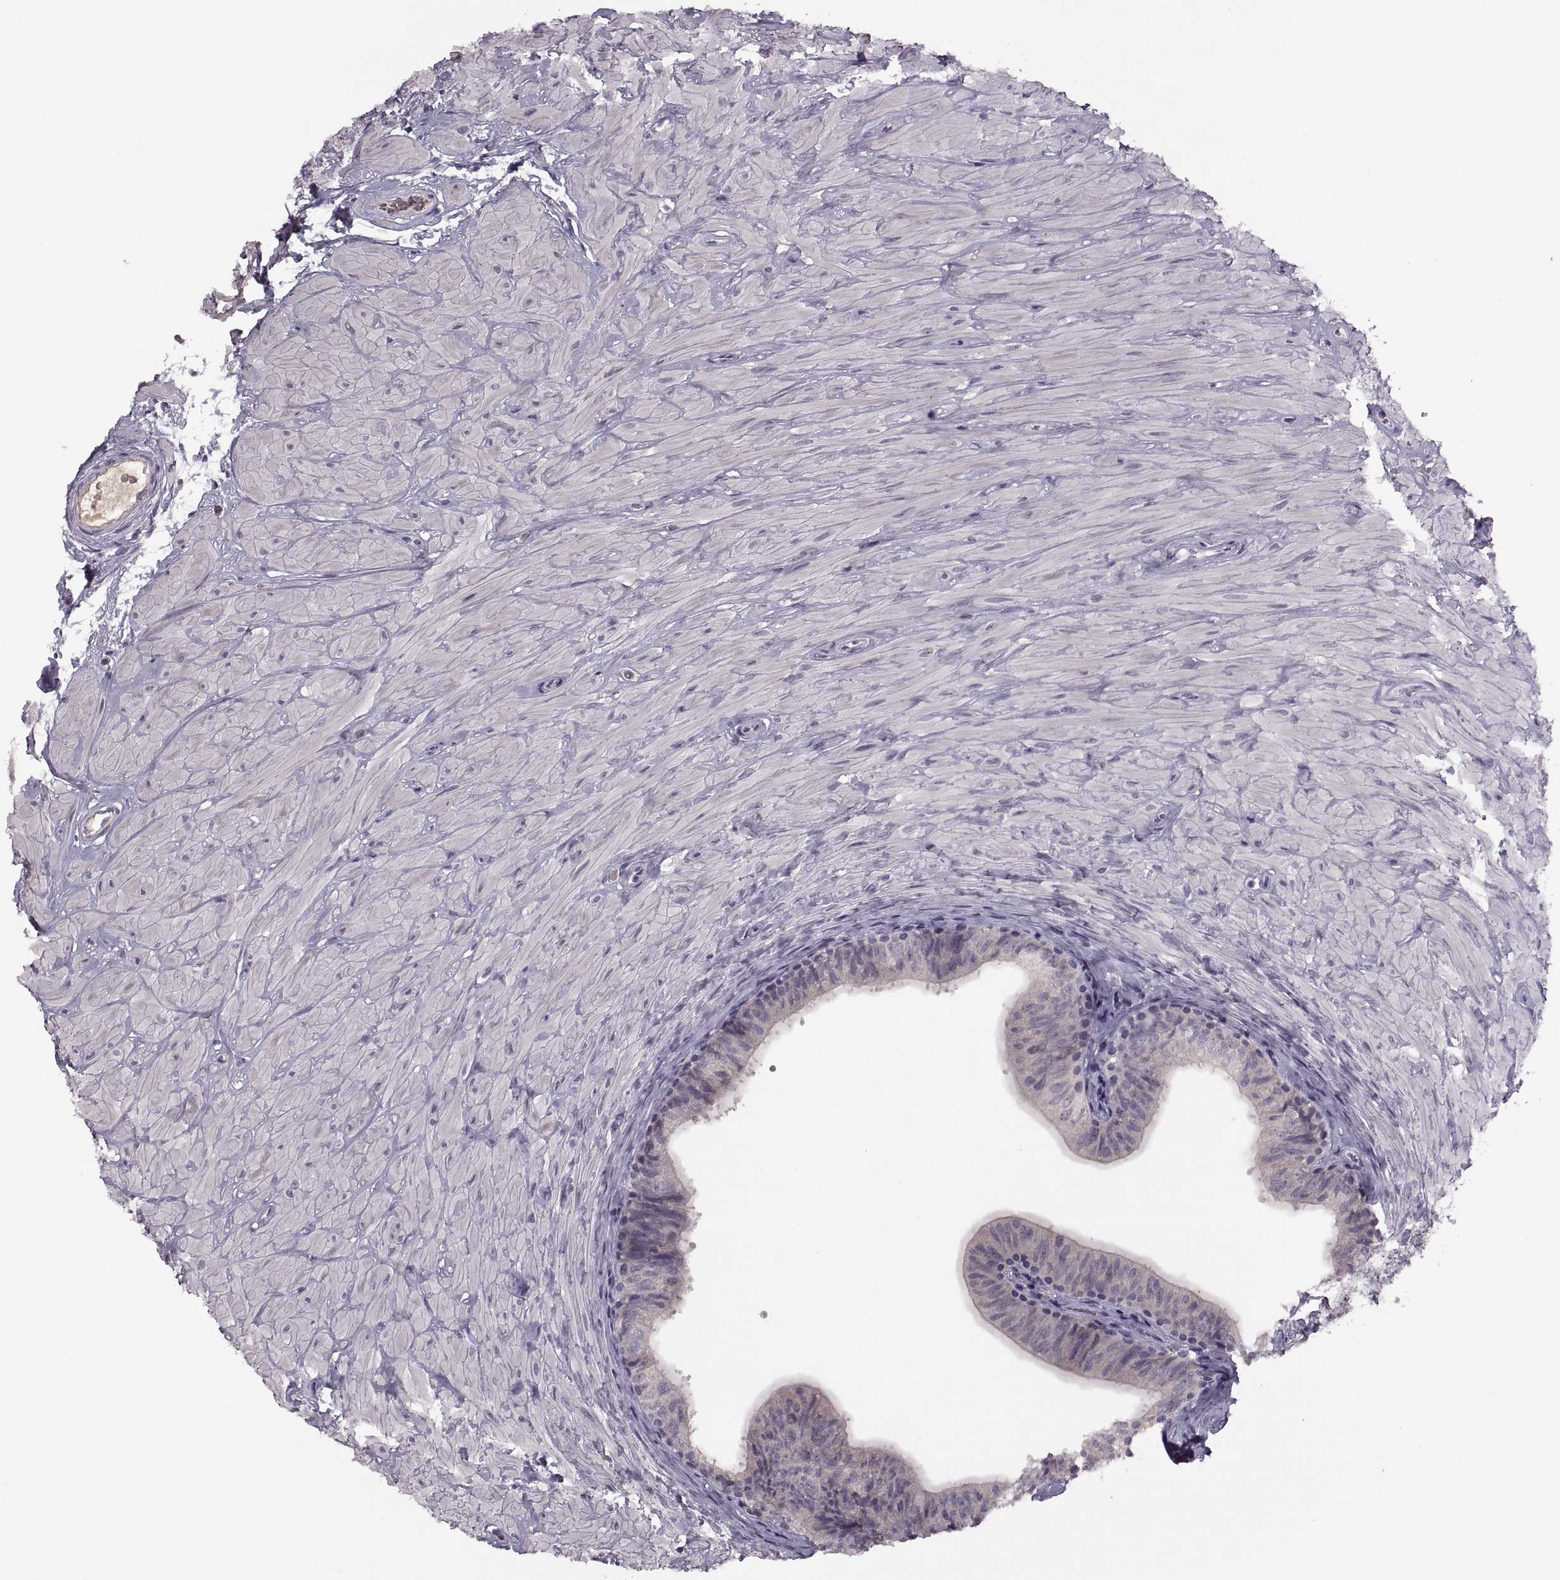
{"staining": {"intensity": "negative", "quantity": "none", "location": "none"}, "tissue": "epididymis", "cell_type": "Glandular cells", "image_type": "normal", "snomed": [{"axis": "morphology", "description": "Normal tissue, NOS"}, {"axis": "topography", "description": "Epididymis"}, {"axis": "topography", "description": "Vas deferens"}], "caption": "Immunohistochemistry of benign human epididymis displays no expression in glandular cells. (DAB (3,3'-diaminobenzidine) IHC, high magnification).", "gene": "CACNA1F", "patient": {"sex": "male", "age": 23}}